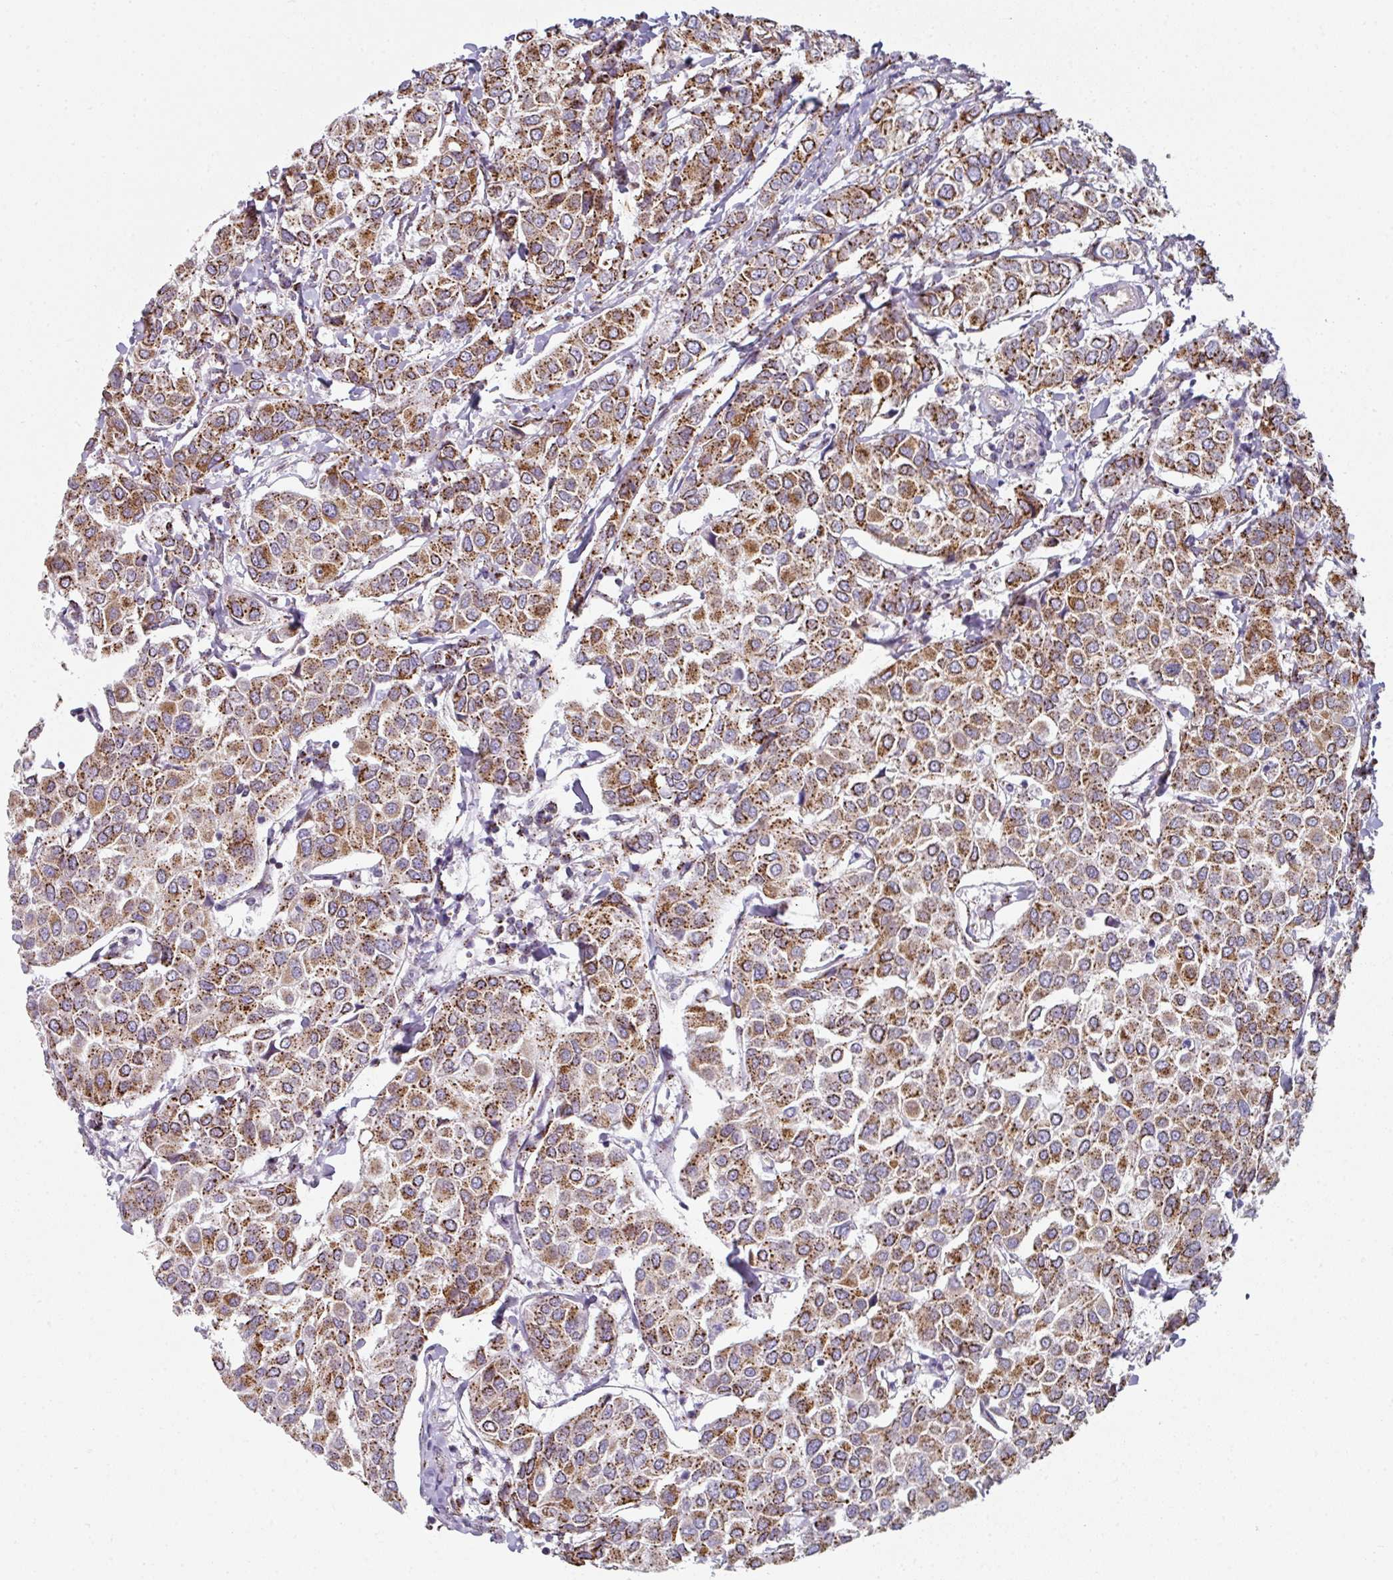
{"staining": {"intensity": "strong", "quantity": ">75%", "location": "cytoplasmic/membranous"}, "tissue": "breast cancer", "cell_type": "Tumor cells", "image_type": "cancer", "snomed": [{"axis": "morphology", "description": "Duct carcinoma"}, {"axis": "topography", "description": "Breast"}], "caption": "An IHC micrograph of tumor tissue is shown. Protein staining in brown highlights strong cytoplasmic/membranous positivity in breast intraductal carcinoma within tumor cells.", "gene": "CCDC85B", "patient": {"sex": "female", "age": 55}}